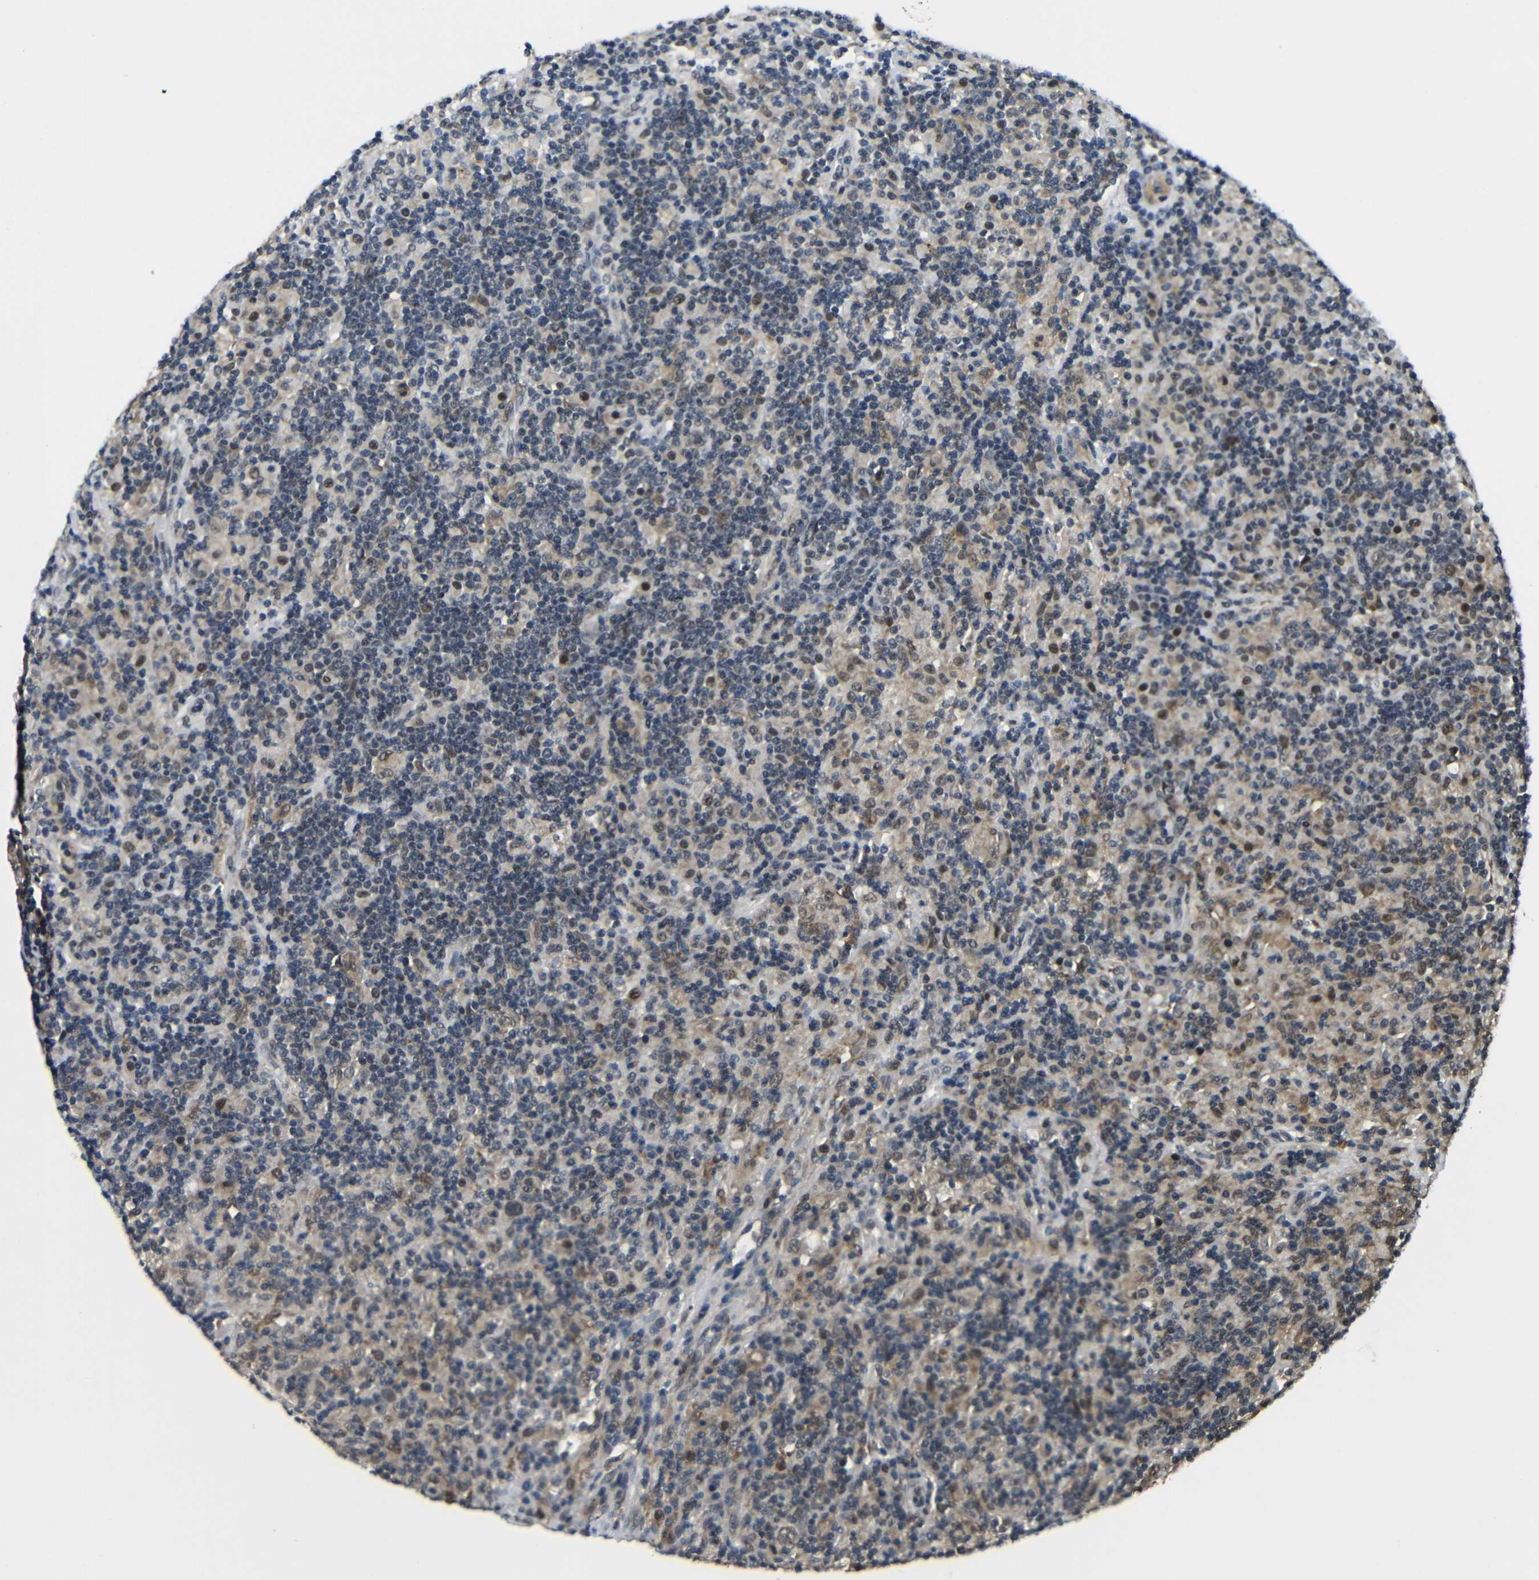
{"staining": {"intensity": "moderate", "quantity": "25%-75%", "location": "cytoplasmic/membranous"}, "tissue": "lymphoma", "cell_type": "Tumor cells", "image_type": "cancer", "snomed": [{"axis": "morphology", "description": "Hodgkin's disease, NOS"}, {"axis": "topography", "description": "Lymph node"}], "caption": "Immunohistochemical staining of Hodgkin's disease shows moderate cytoplasmic/membranous protein positivity in about 25%-75% of tumor cells. The staining was performed using DAB (3,3'-diaminobenzidine) to visualize the protein expression in brown, while the nuclei were stained in blue with hematoxylin (Magnification: 20x).", "gene": "FAM172A", "patient": {"sex": "male", "age": 70}}